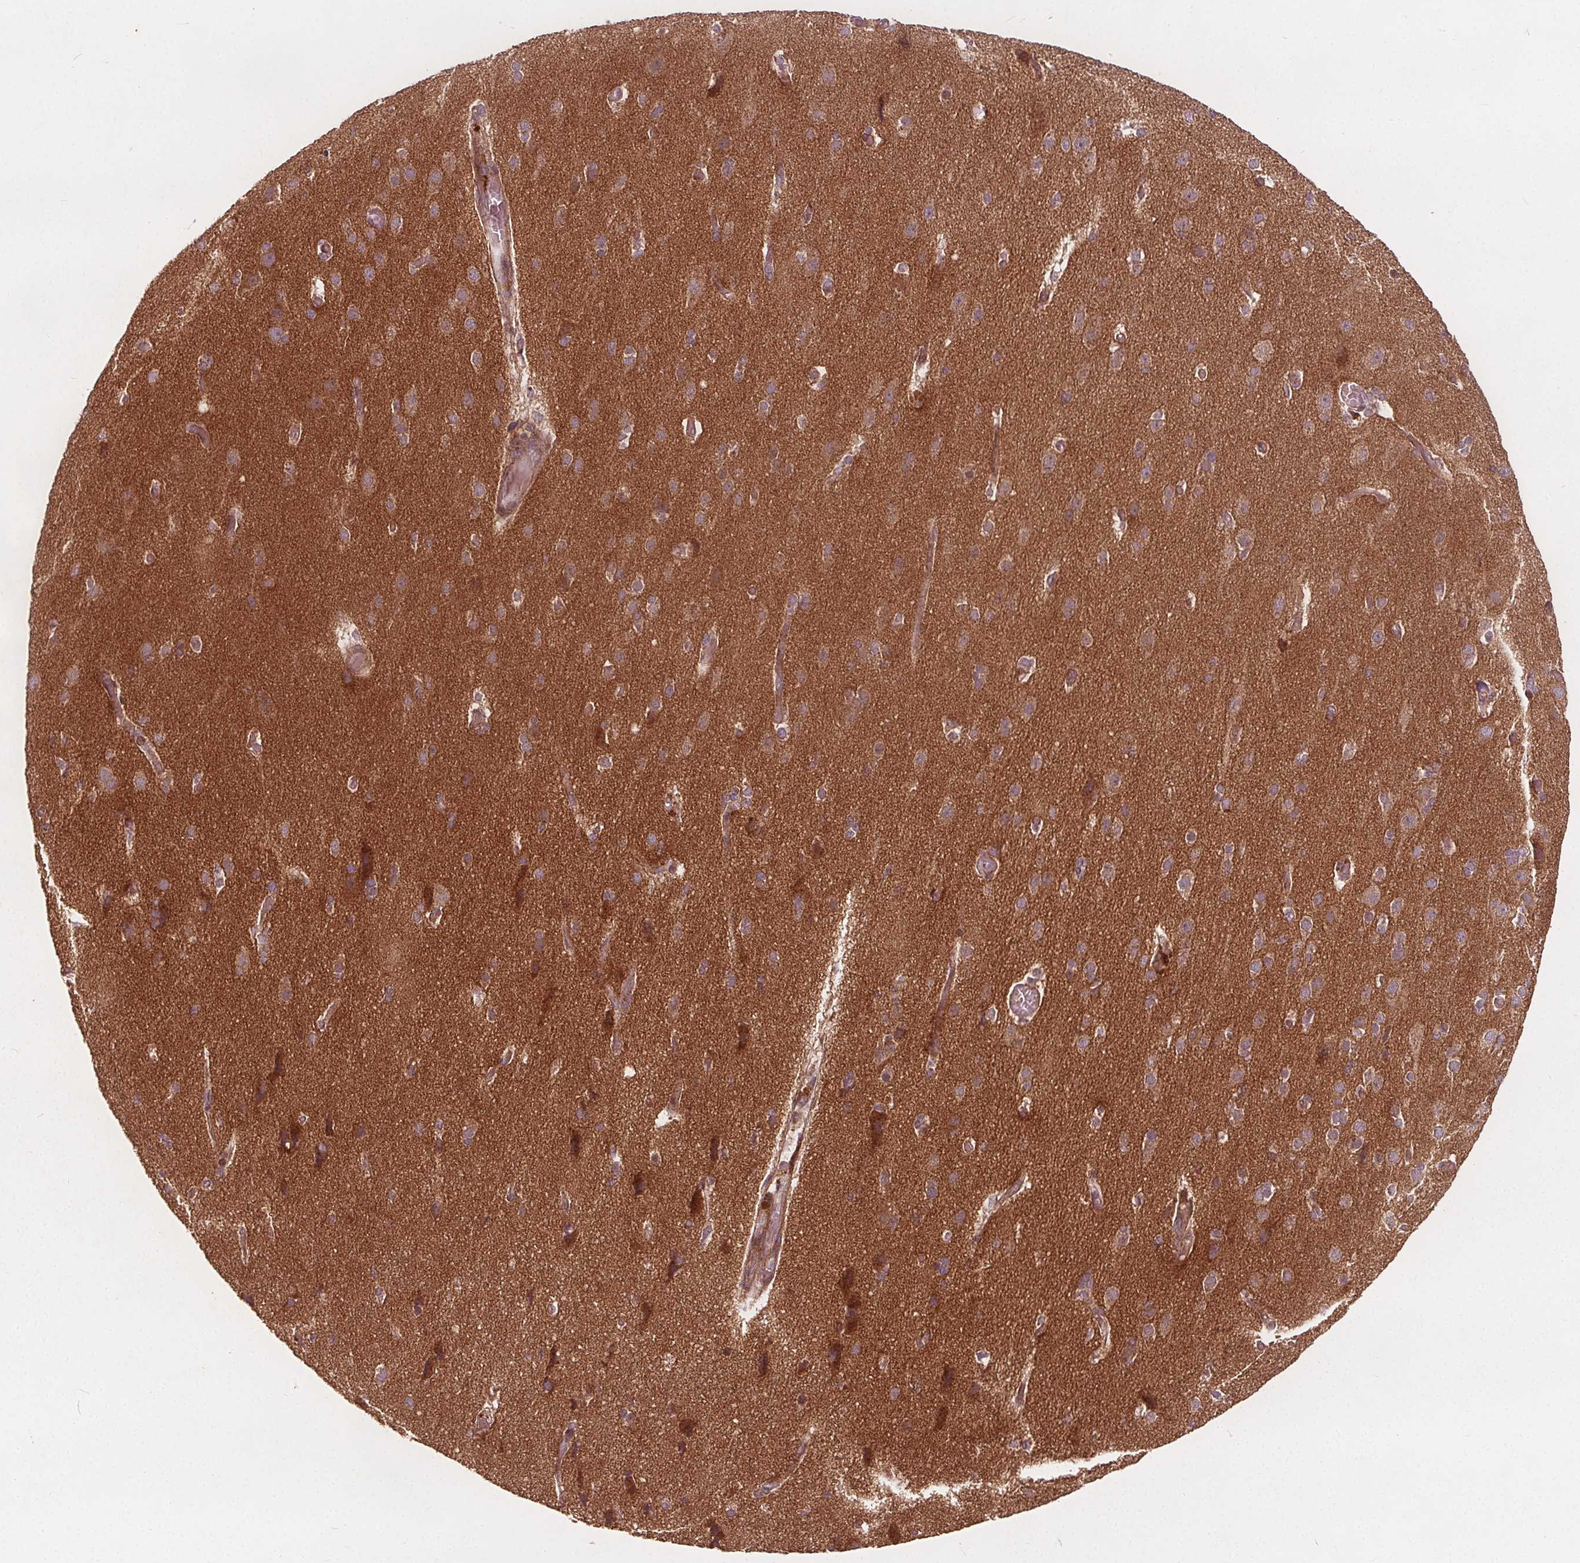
{"staining": {"intensity": "weak", "quantity": ">75%", "location": "cytoplasmic/membranous"}, "tissue": "cerebral cortex", "cell_type": "Endothelial cells", "image_type": "normal", "snomed": [{"axis": "morphology", "description": "Normal tissue, NOS"}, {"axis": "morphology", "description": "Glioma, malignant, High grade"}, {"axis": "topography", "description": "Cerebral cortex"}], "caption": "Protein expression analysis of normal human cerebral cortex reveals weak cytoplasmic/membranous staining in approximately >75% of endothelial cells. The staining was performed using DAB to visualize the protein expression in brown, while the nuclei were stained in blue with hematoxylin (Magnification: 20x).", "gene": "PTPRT", "patient": {"sex": "male", "age": 71}}